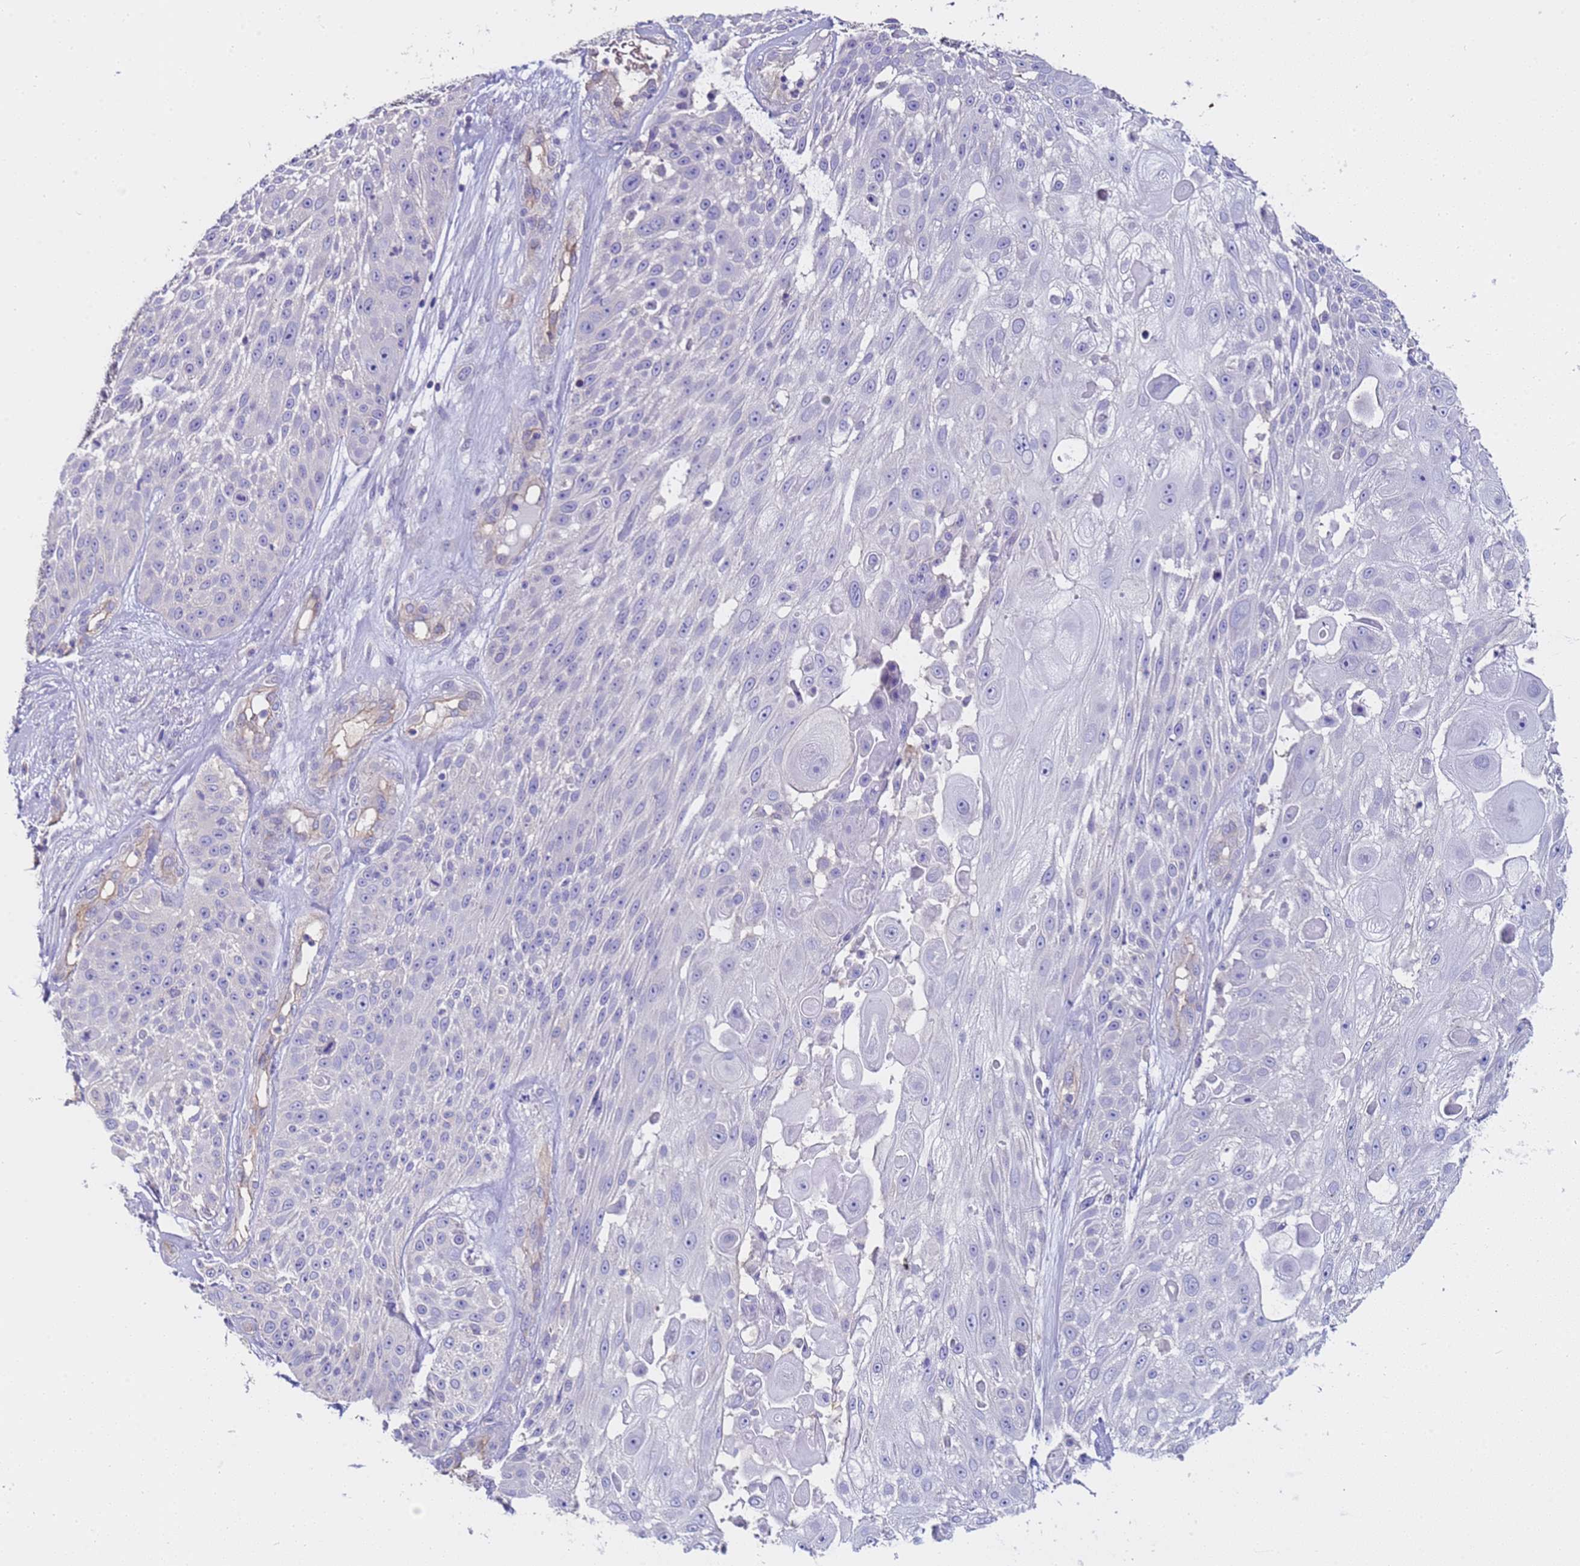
{"staining": {"intensity": "negative", "quantity": "none", "location": "none"}, "tissue": "skin cancer", "cell_type": "Tumor cells", "image_type": "cancer", "snomed": [{"axis": "morphology", "description": "Squamous cell carcinoma, NOS"}, {"axis": "topography", "description": "Skin"}], "caption": "Image shows no protein expression in tumor cells of skin cancer tissue. Nuclei are stained in blue.", "gene": "ZNF248", "patient": {"sex": "female", "age": 86}}